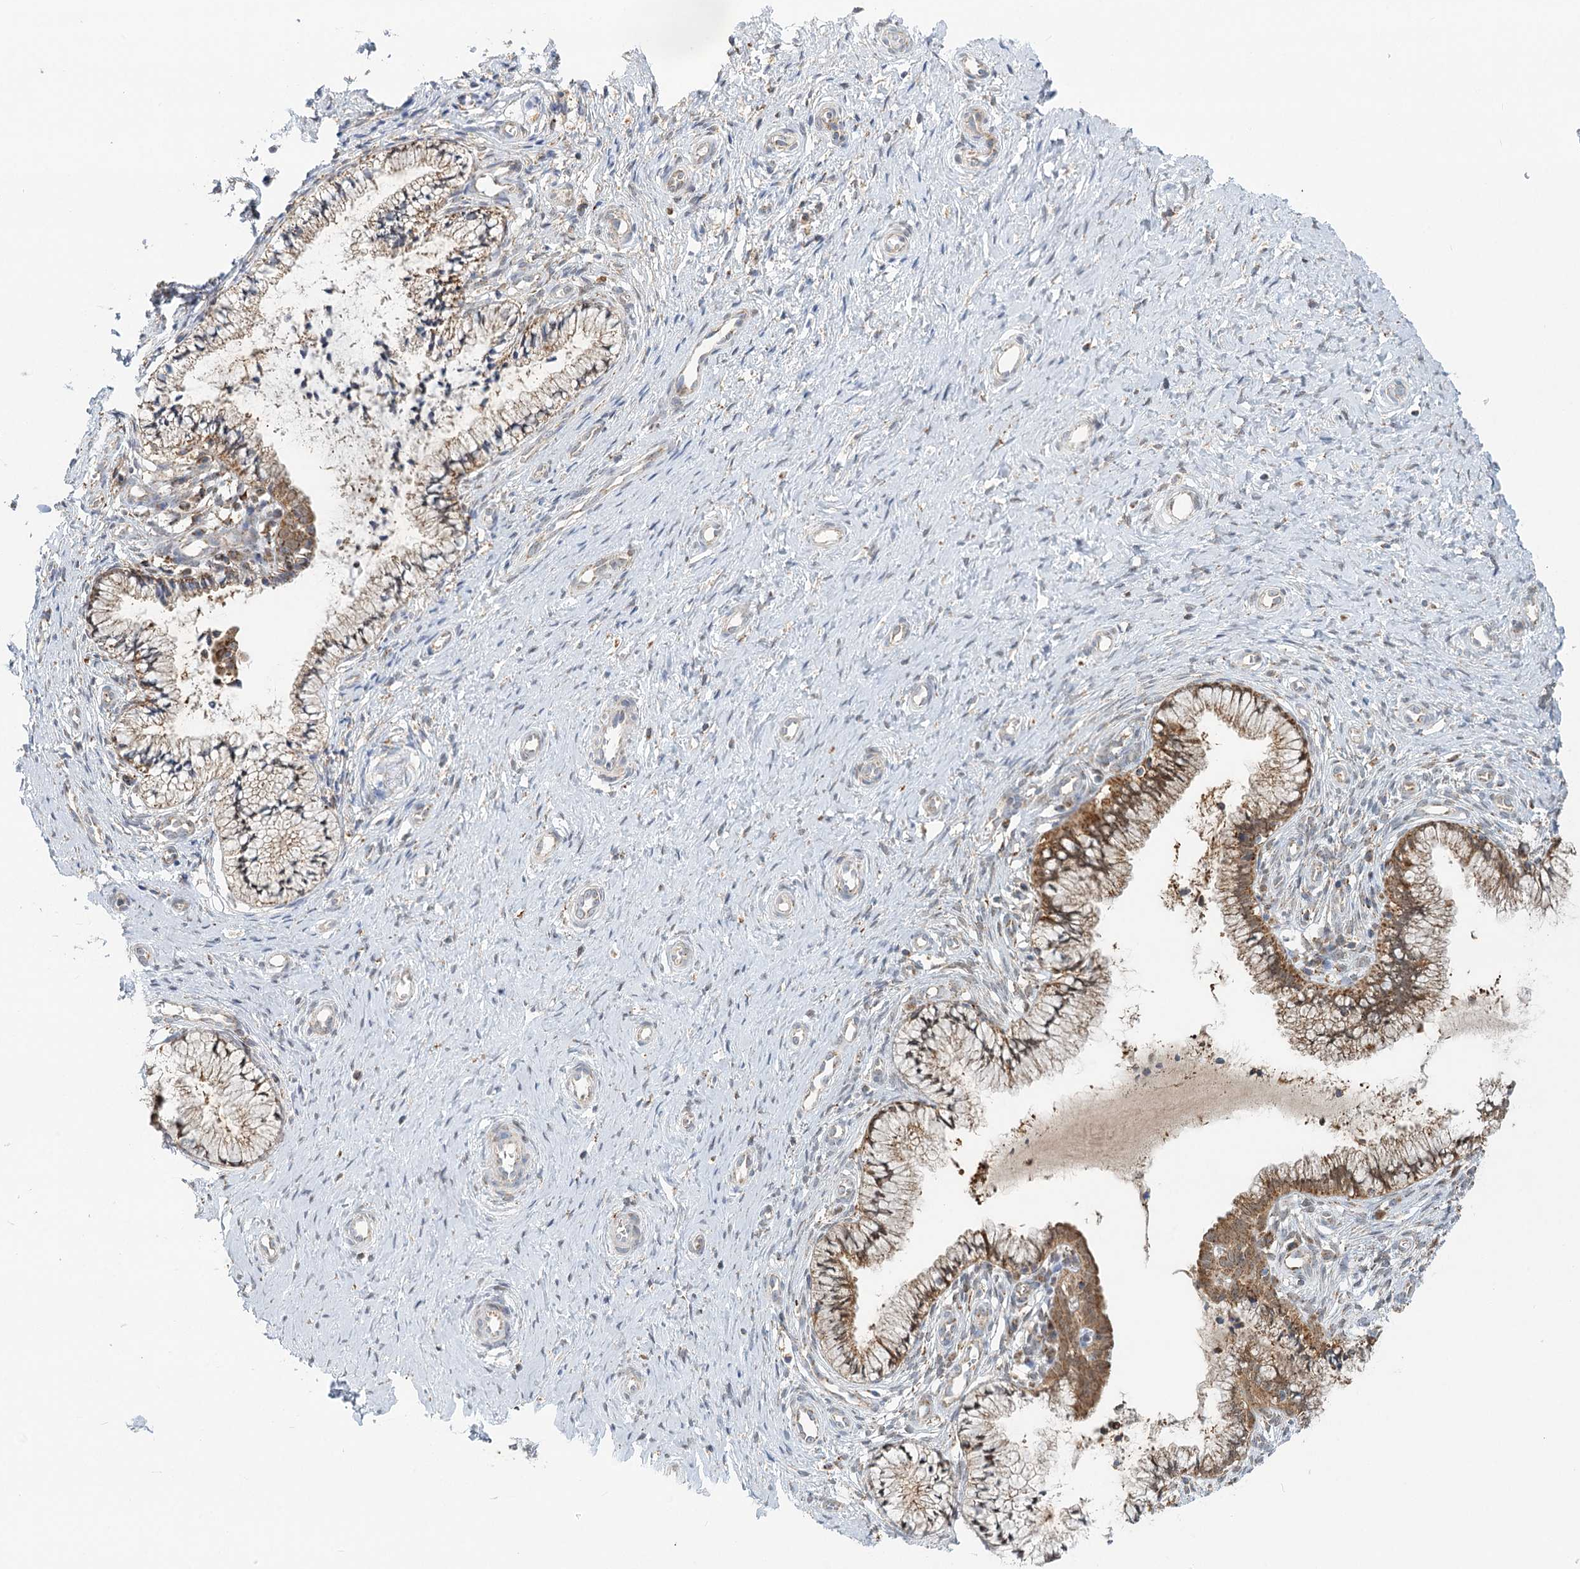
{"staining": {"intensity": "moderate", "quantity": ">75%", "location": "cytoplasmic/membranous"}, "tissue": "cervix", "cell_type": "Glandular cells", "image_type": "normal", "snomed": [{"axis": "morphology", "description": "Normal tissue, NOS"}, {"axis": "topography", "description": "Cervix"}], "caption": "Benign cervix demonstrates moderate cytoplasmic/membranous staining in approximately >75% of glandular cells.", "gene": "TAS1R1", "patient": {"sex": "female", "age": 36}}